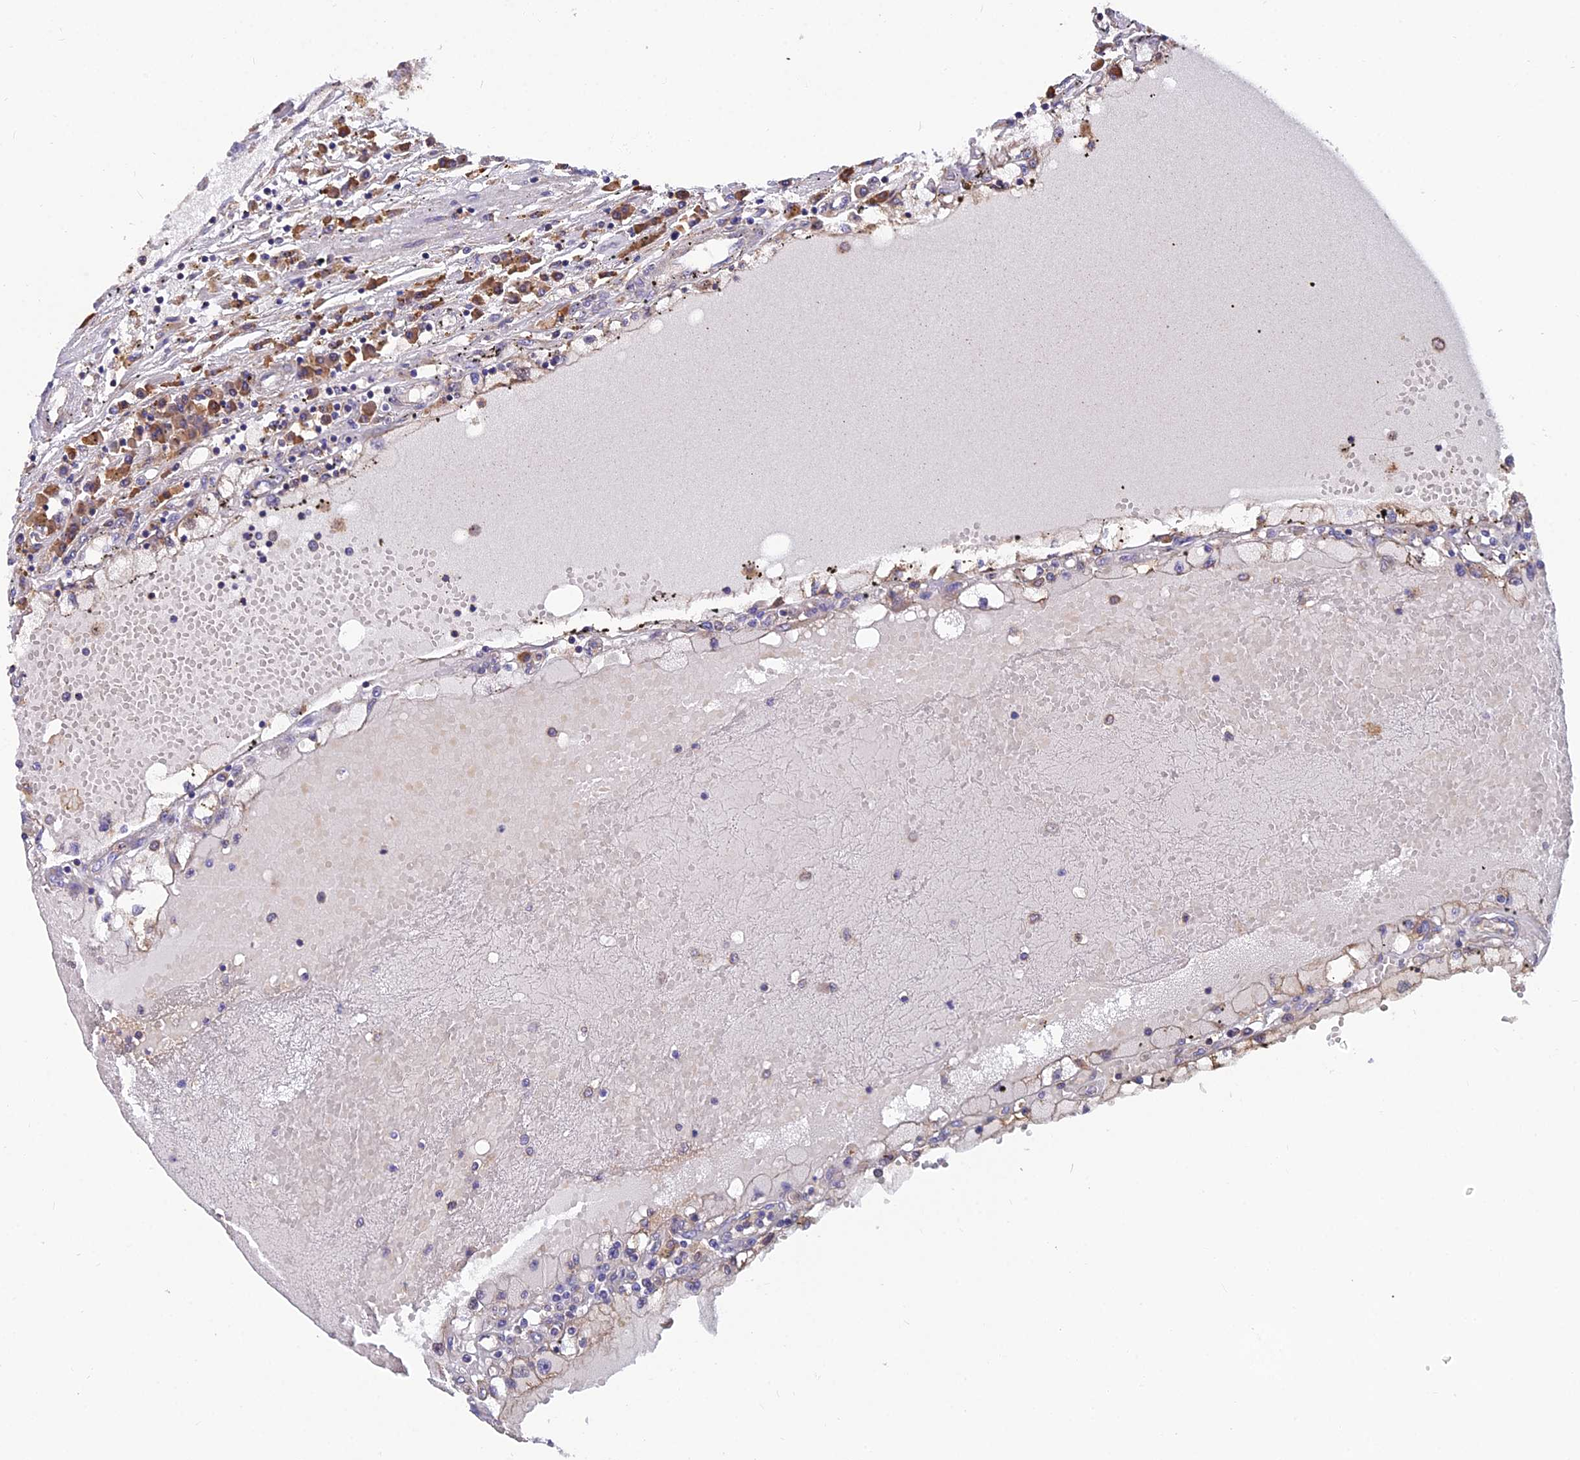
{"staining": {"intensity": "negative", "quantity": "none", "location": "none"}, "tissue": "renal cancer", "cell_type": "Tumor cells", "image_type": "cancer", "snomed": [{"axis": "morphology", "description": "Adenocarcinoma, NOS"}, {"axis": "topography", "description": "Kidney"}], "caption": "There is no significant expression in tumor cells of renal cancer. Brightfield microscopy of immunohistochemistry stained with DAB (brown) and hematoxylin (blue), captured at high magnification.", "gene": "UMAD1", "patient": {"sex": "male", "age": 56}}